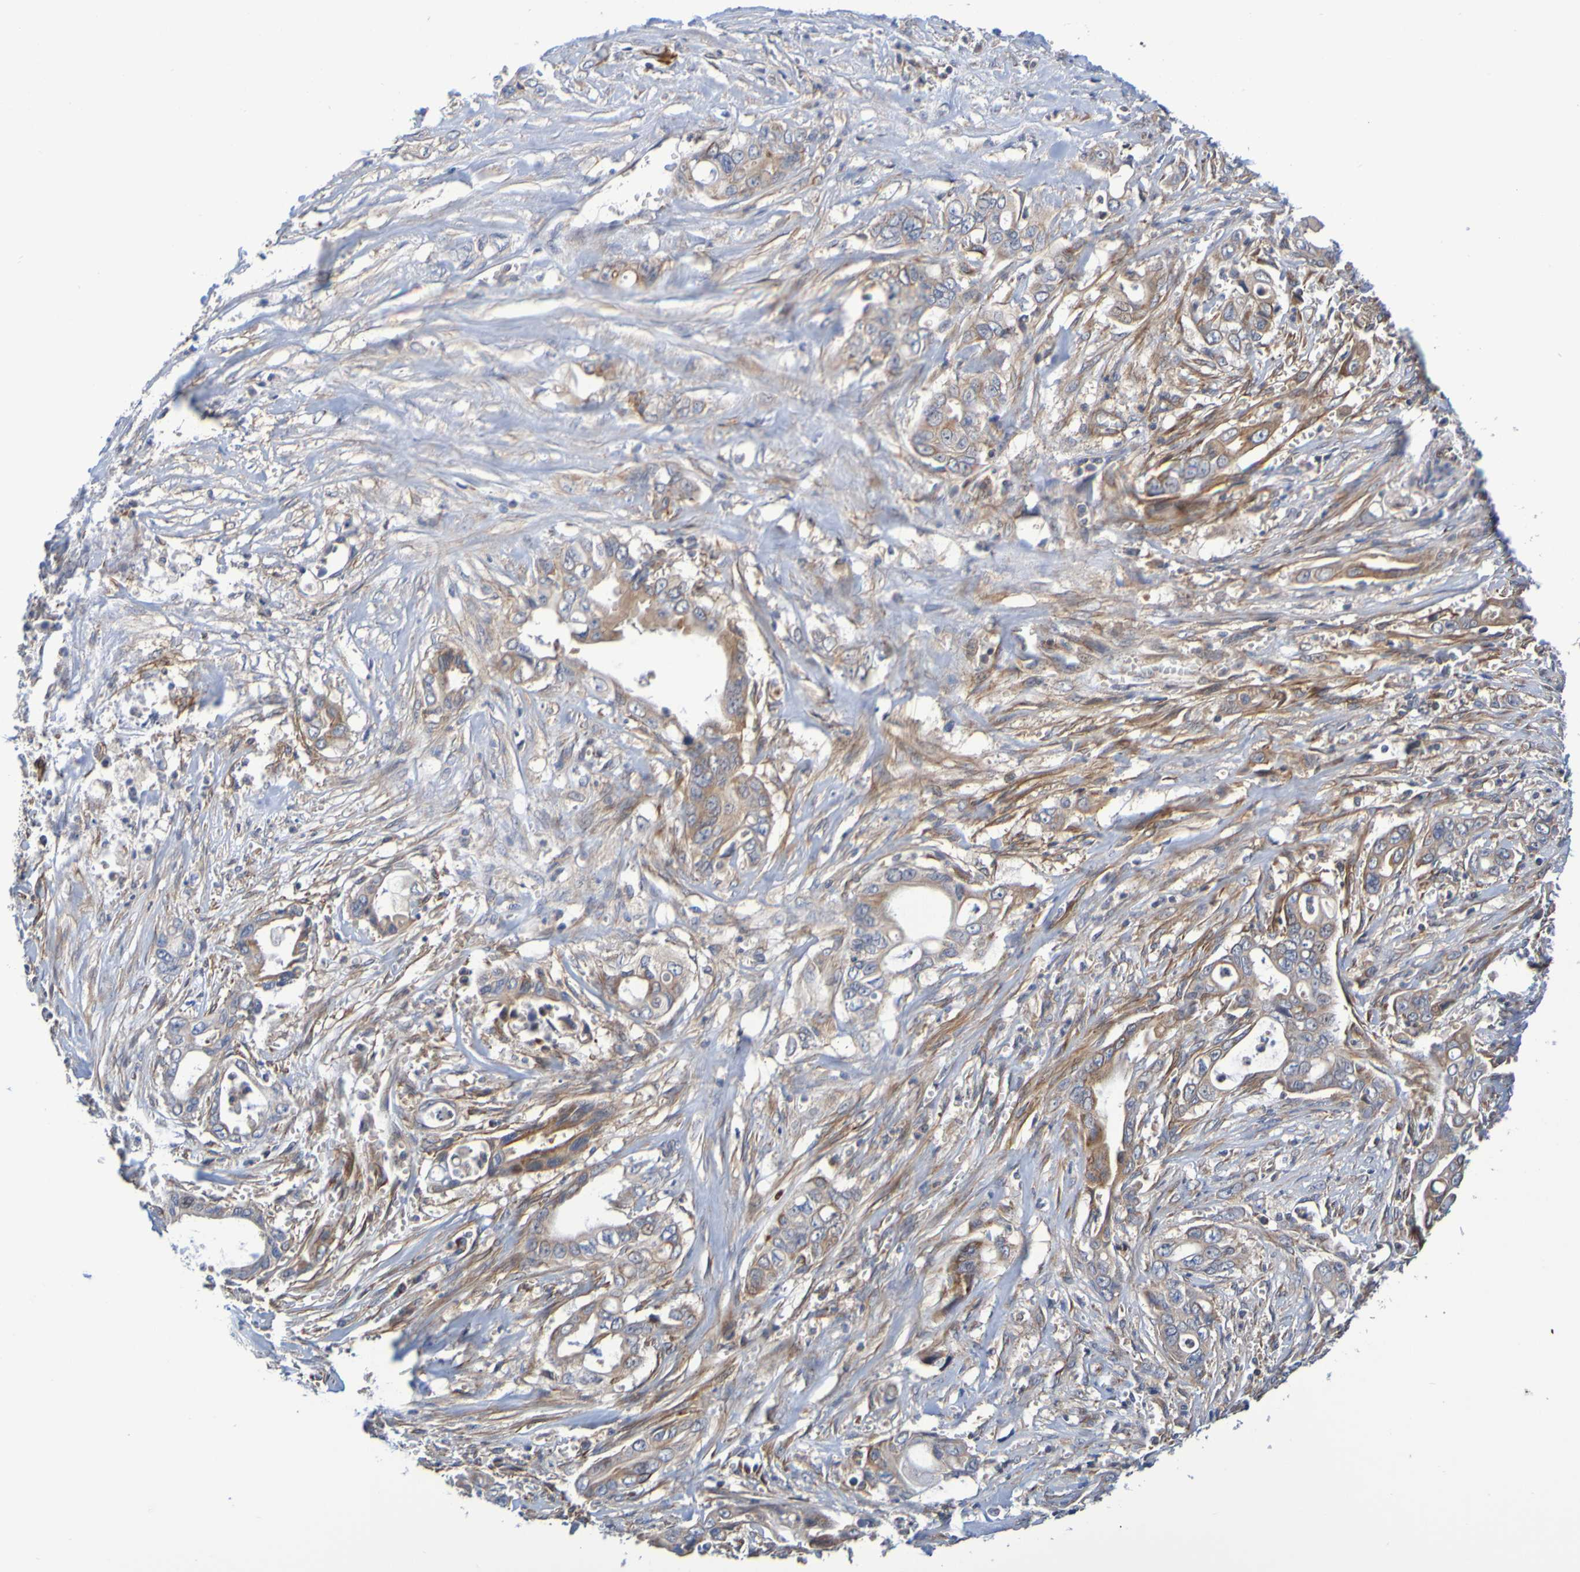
{"staining": {"intensity": "moderate", "quantity": ">75%", "location": "cytoplasmic/membranous"}, "tissue": "pancreatic cancer", "cell_type": "Tumor cells", "image_type": "cancer", "snomed": [{"axis": "morphology", "description": "Adenocarcinoma, NOS"}, {"axis": "topography", "description": "Pancreas"}], "caption": "The image displays immunohistochemical staining of adenocarcinoma (pancreatic). There is moderate cytoplasmic/membranous expression is present in approximately >75% of tumor cells.", "gene": "CCDC51", "patient": {"sex": "male", "age": 59}}